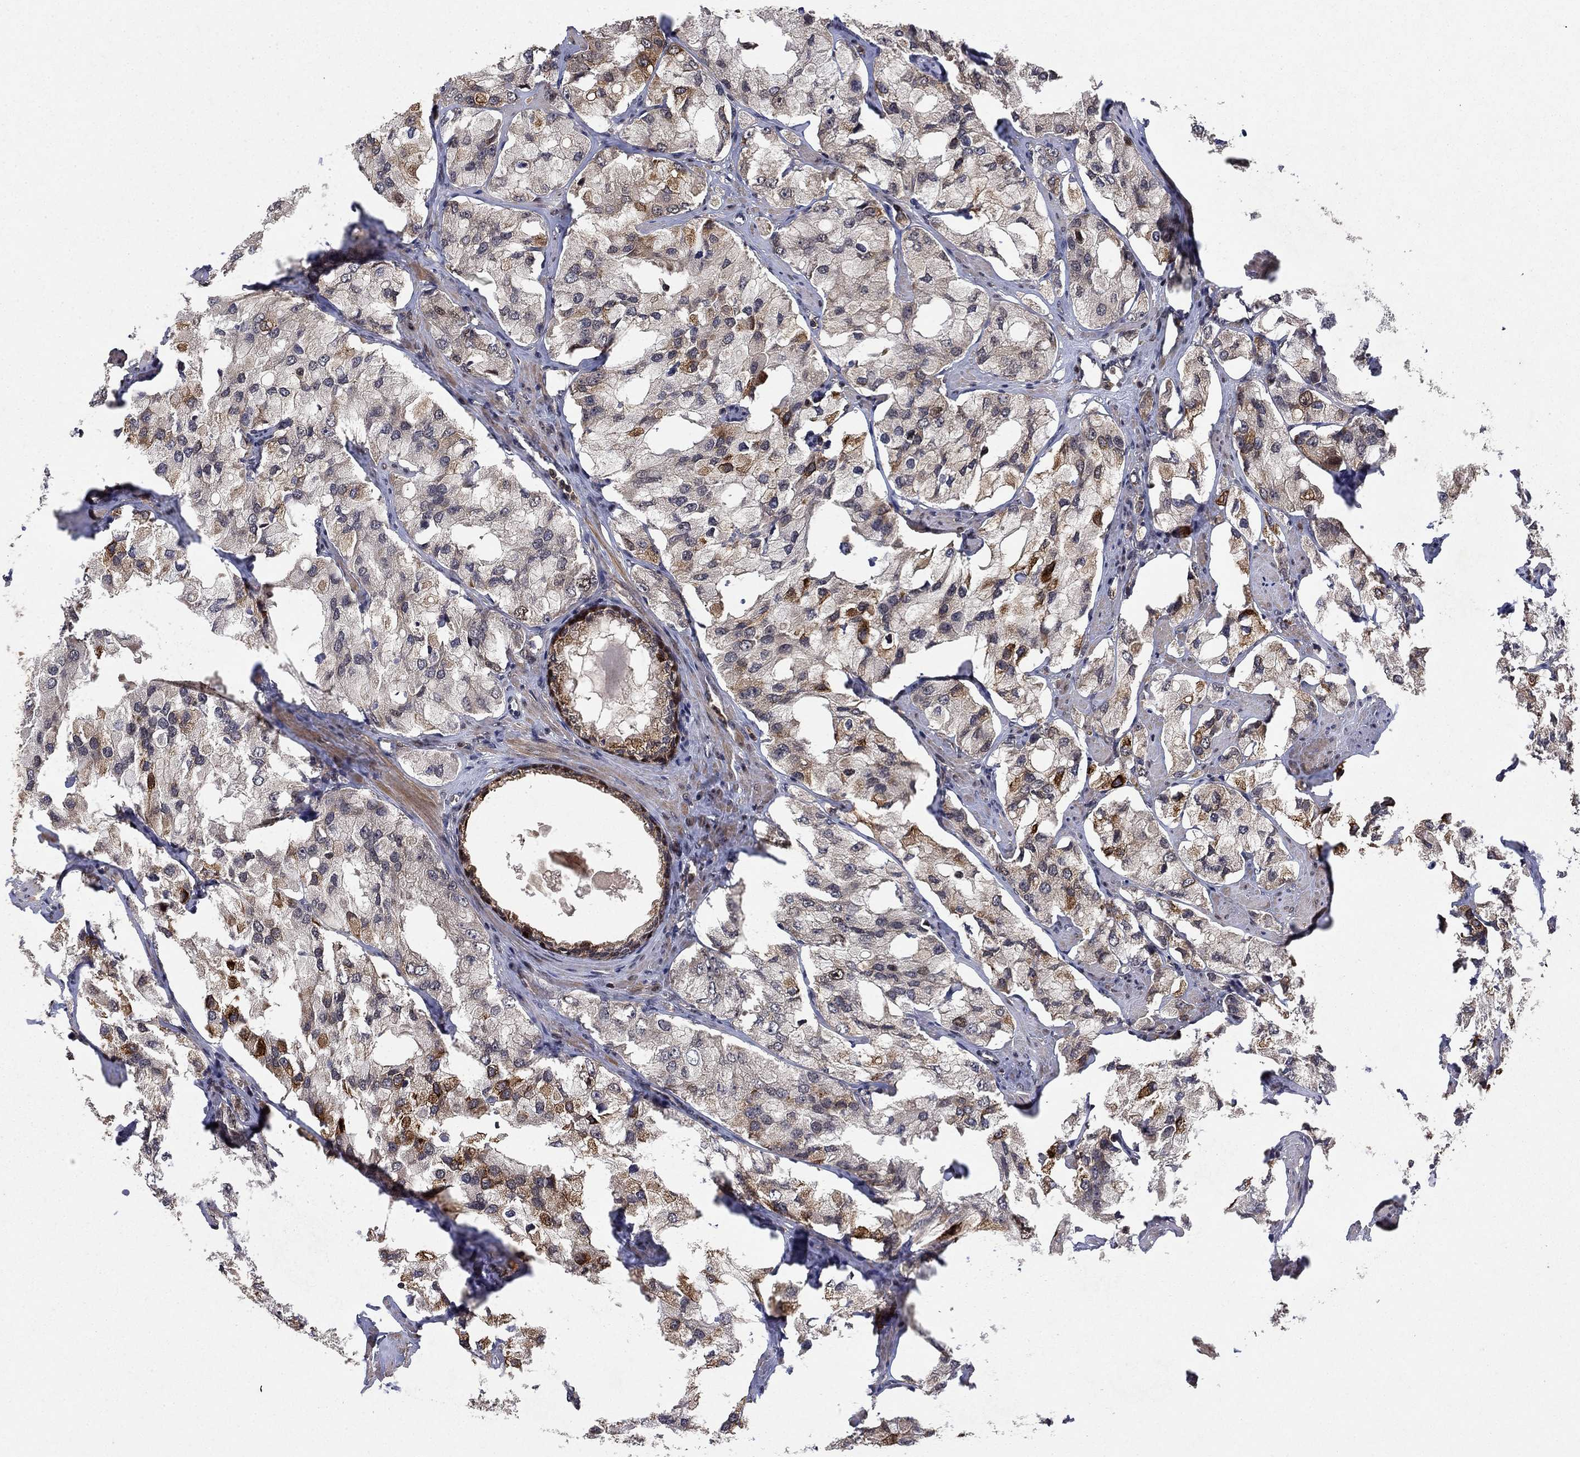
{"staining": {"intensity": "strong", "quantity": "<25%", "location": "cytoplasmic/membranous"}, "tissue": "prostate cancer", "cell_type": "Tumor cells", "image_type": "cancer", "snomed": [{"axis": "morphology", "description": "Adenocarcinoma, NOS"}, {"axis": "topography", "description": "Prostate and seminal vesicle, NOS"}, {"axis": "topography", "description": "Prostate"}], "caption": "Prostate adenocarcinoma tissue demonstrates strong cytoplasmic/membranous positivity in about <25% of tumor cells, visualized by immunohistochemistry.", "gene": "CCDC66", "patient": {"sex": "male", "age": 64}}